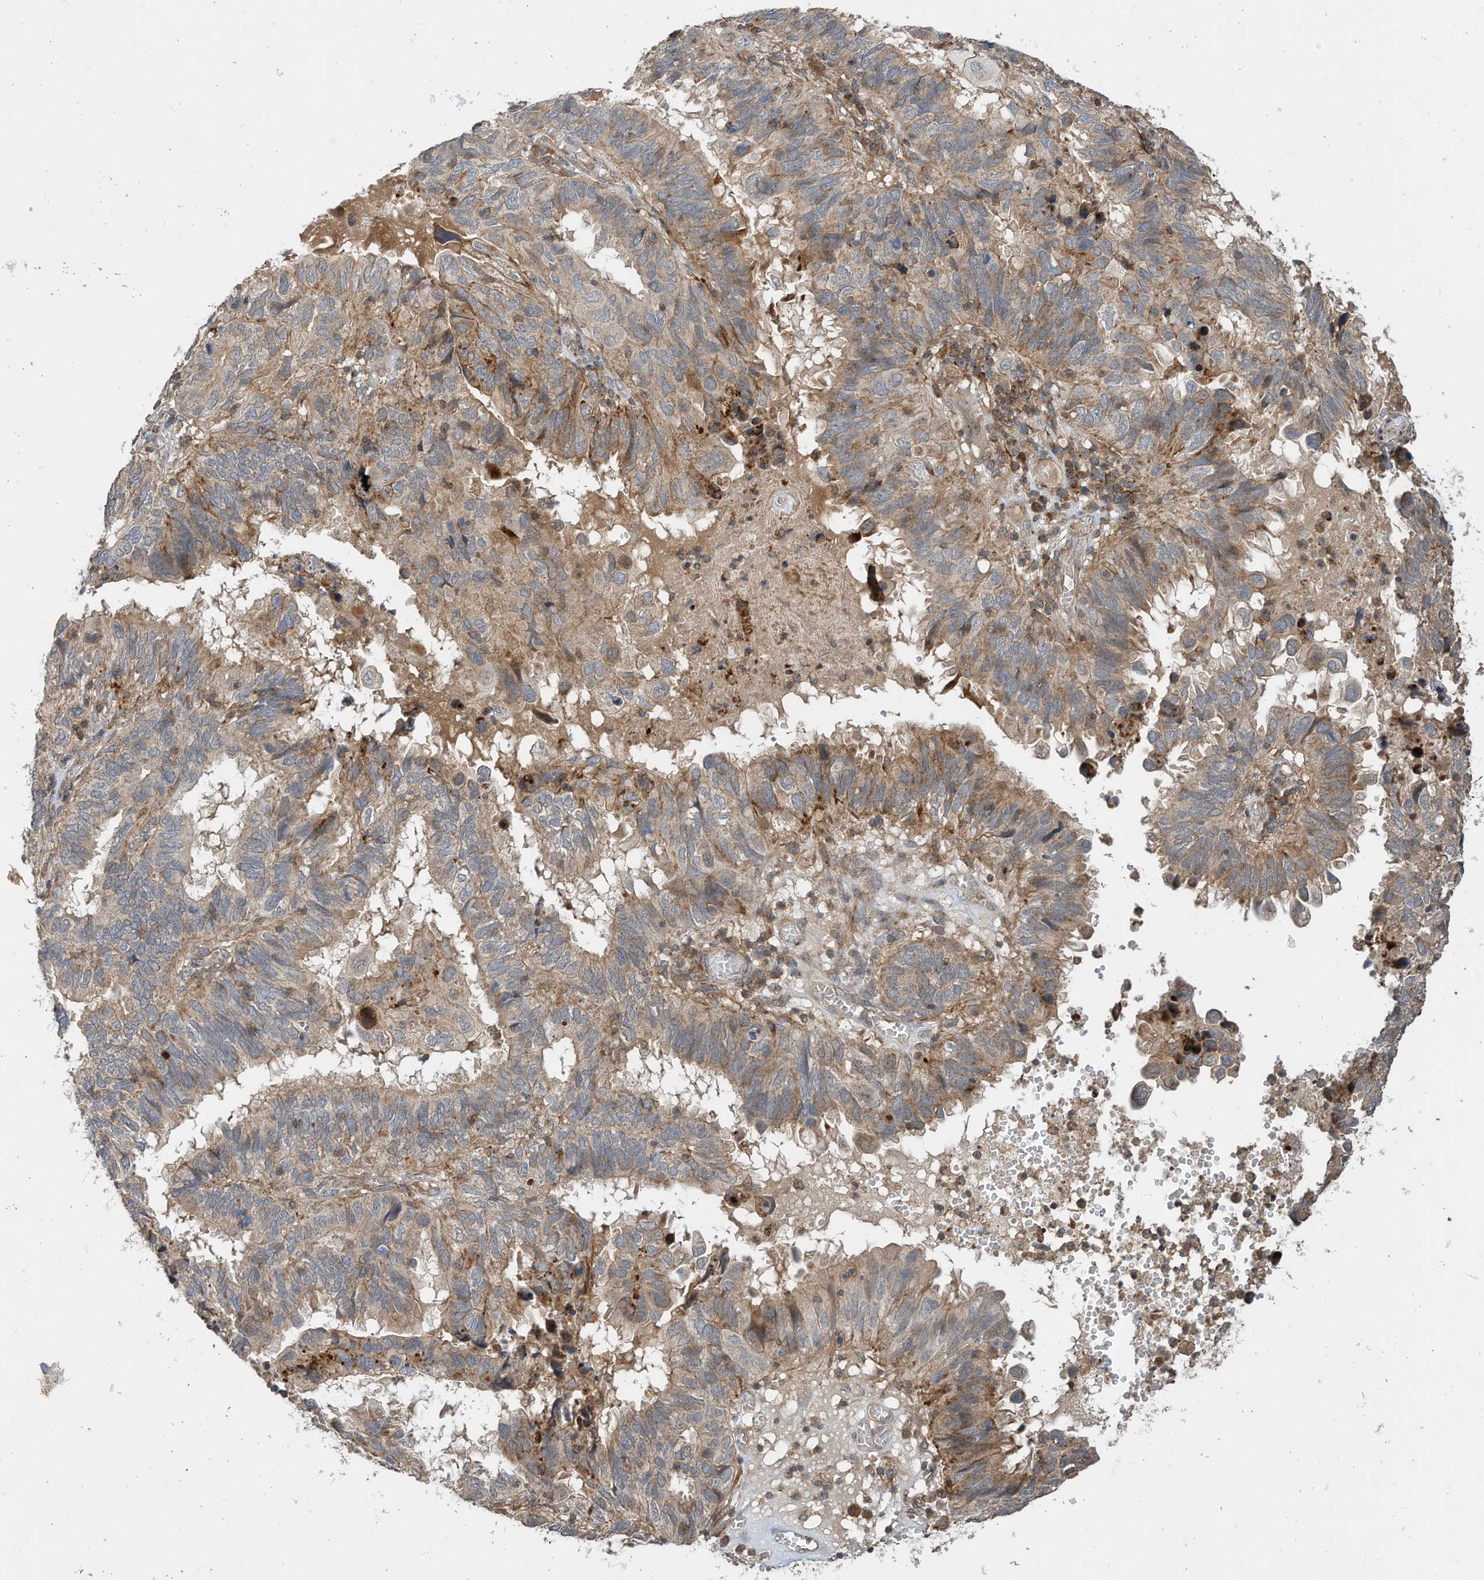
{"staining": {"intensity": "weak", "quantity": "25%-75%", "location": "cytoplasmic/membranous"}, "tissue": "endometrial cancer", "cell_type": "Tumor cells", "image_type": "cancer", "snomed": [{"axis": "morphology", "description": "Adenocarcinoma, NOS"}, {"axis": "topography", "description": "Uterus"}], "caption": "The micrograph demonstrates immunohistochemical staining of adenocarcinoma (endometrial). There is weak cytoplasmic/membranous positivity is identified in about 25%-75% of tumor cells.", "gene": "CPAMD8", "patient": {"sex": "female", "age": 77}}